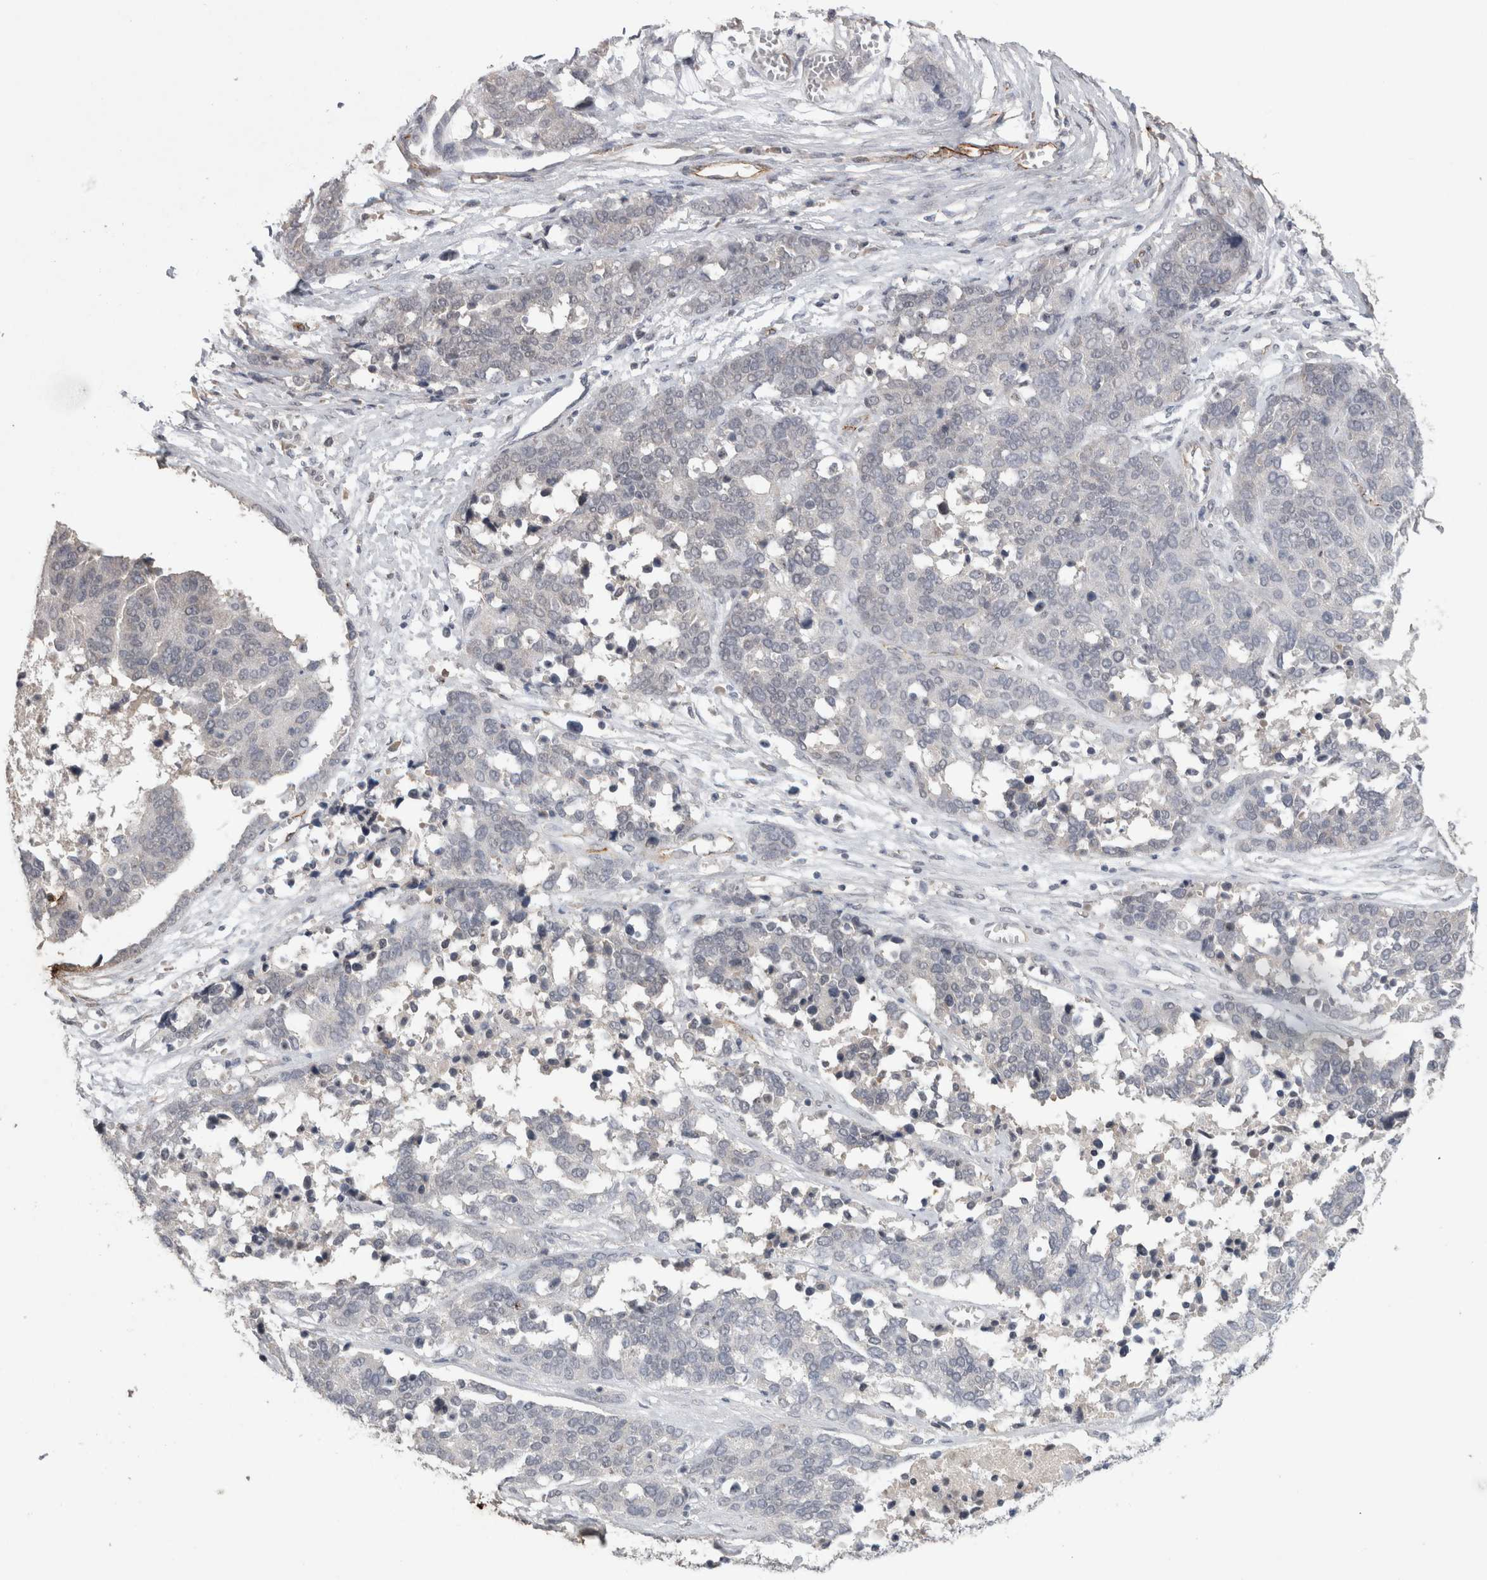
{"staining": {"intensity": "negative", "quantity": "none", "location": "none"}, "tissue": "ovarian cancer", "cell_type": "Tumor cells", "image_type": "cancer", "snomed": [{"axis": "morphology", "description": "Cystadenocarcinoma, serous, NOS"}, {"axis": "topography", "description": "Ovary"}], "caption": "Human ovarian cancer stained for a protein using immunohistochemistry (IHC) displays no staining in tumor cells.", "gene": "CDH13", "patient": {"sex": "female", "age": 44}}